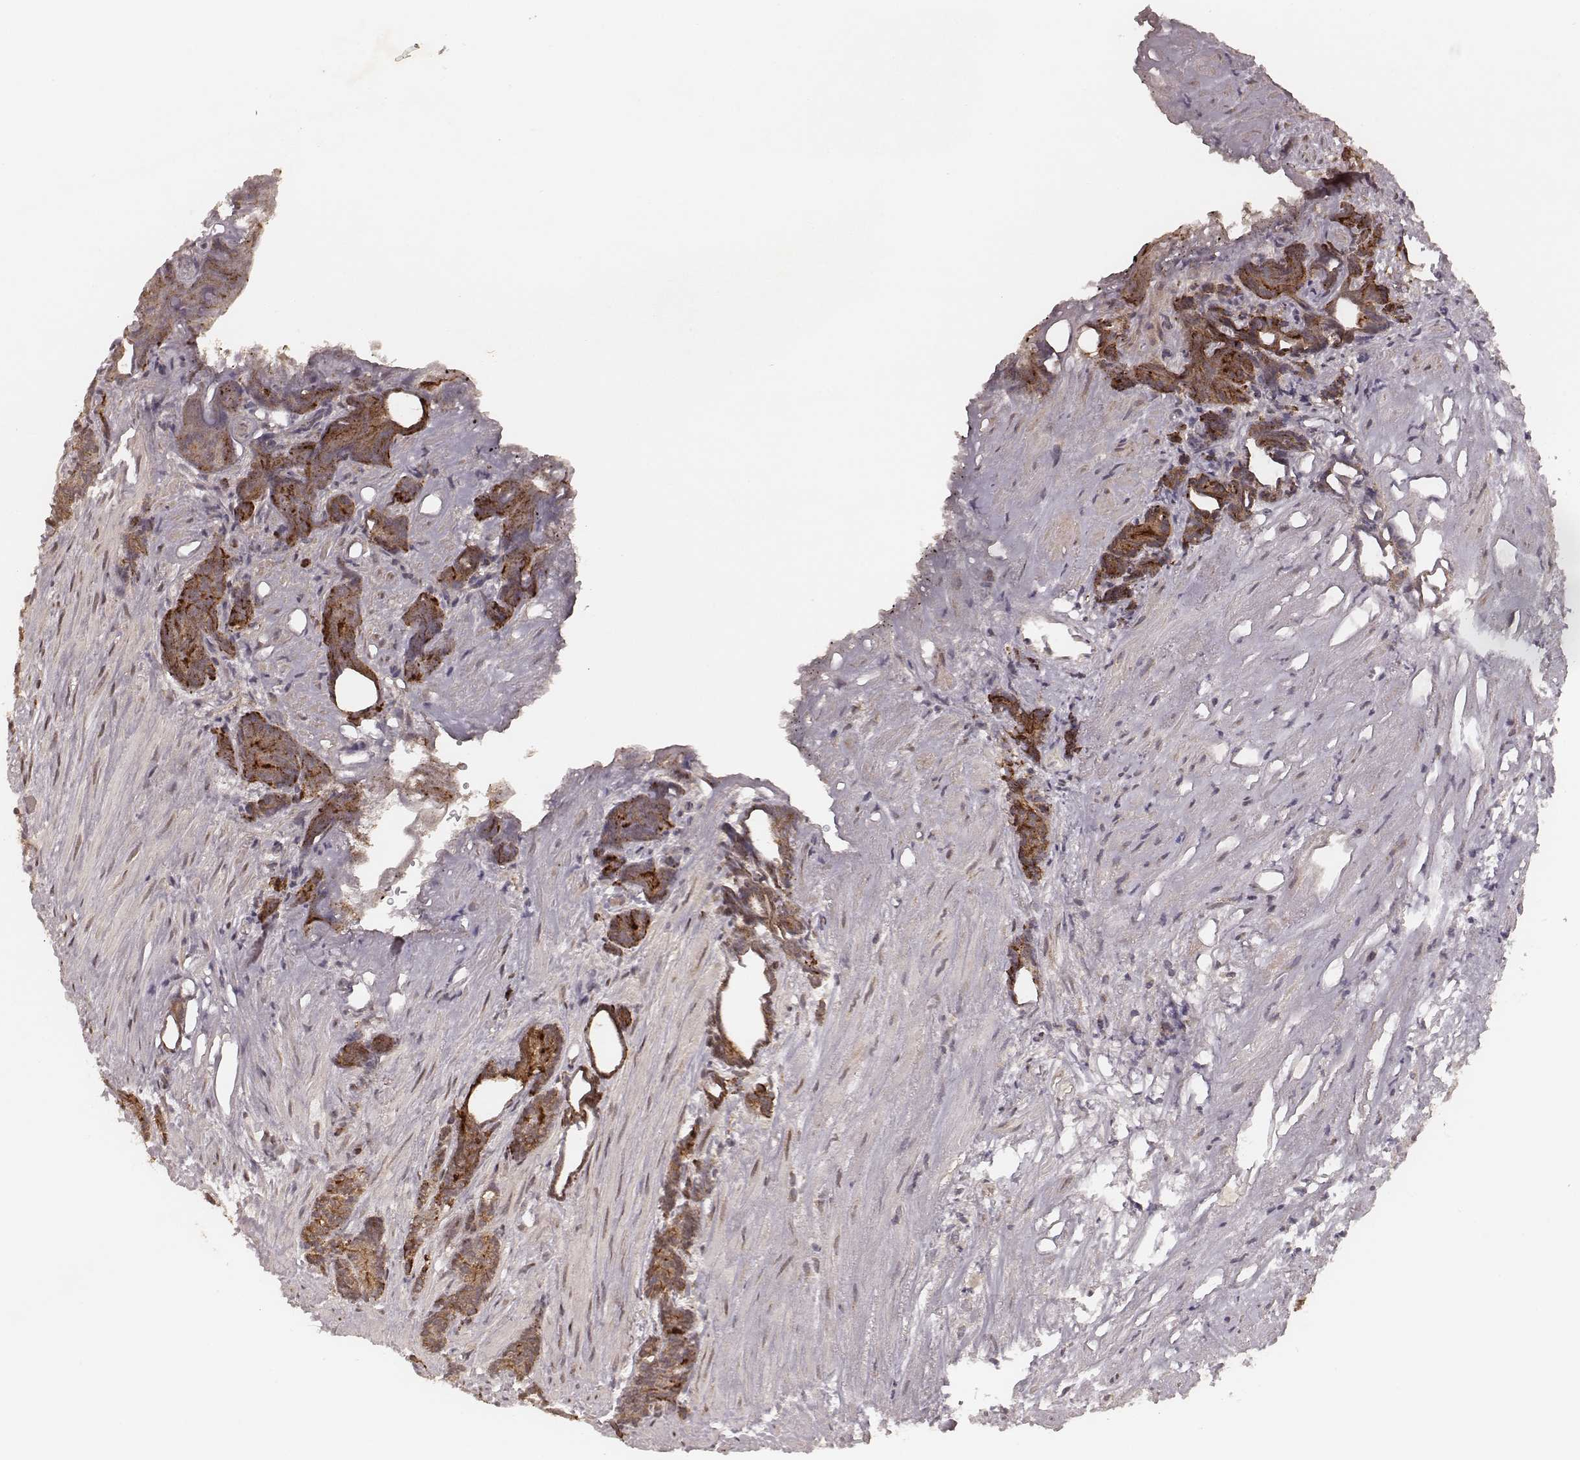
{"staining": {"intensity": "strong", "quantity": ">75%", "location": "cytoplasmic/membranous"}, "tissue": "prostate cancer", "cell_type": "Tumor cells", "image_type": "cancer", "snomed": [{"axis": "morphology", "description": "Adenocarcinoma, High grade"}, {"axis": "topography", "description": "Prostate"}], "caption": "Immunohistochemistry of human prostate high-grade adenocarcinoma displays high levels of strong cytoplasmic/membranous expression in about >75% of tumor cells. (DAB (3,3'-diaminobenzidine) = brown stain, brightfield microscopy at high magnification).", "gene": "MYO19", "patient": {"sex": "male", "age": 84}}